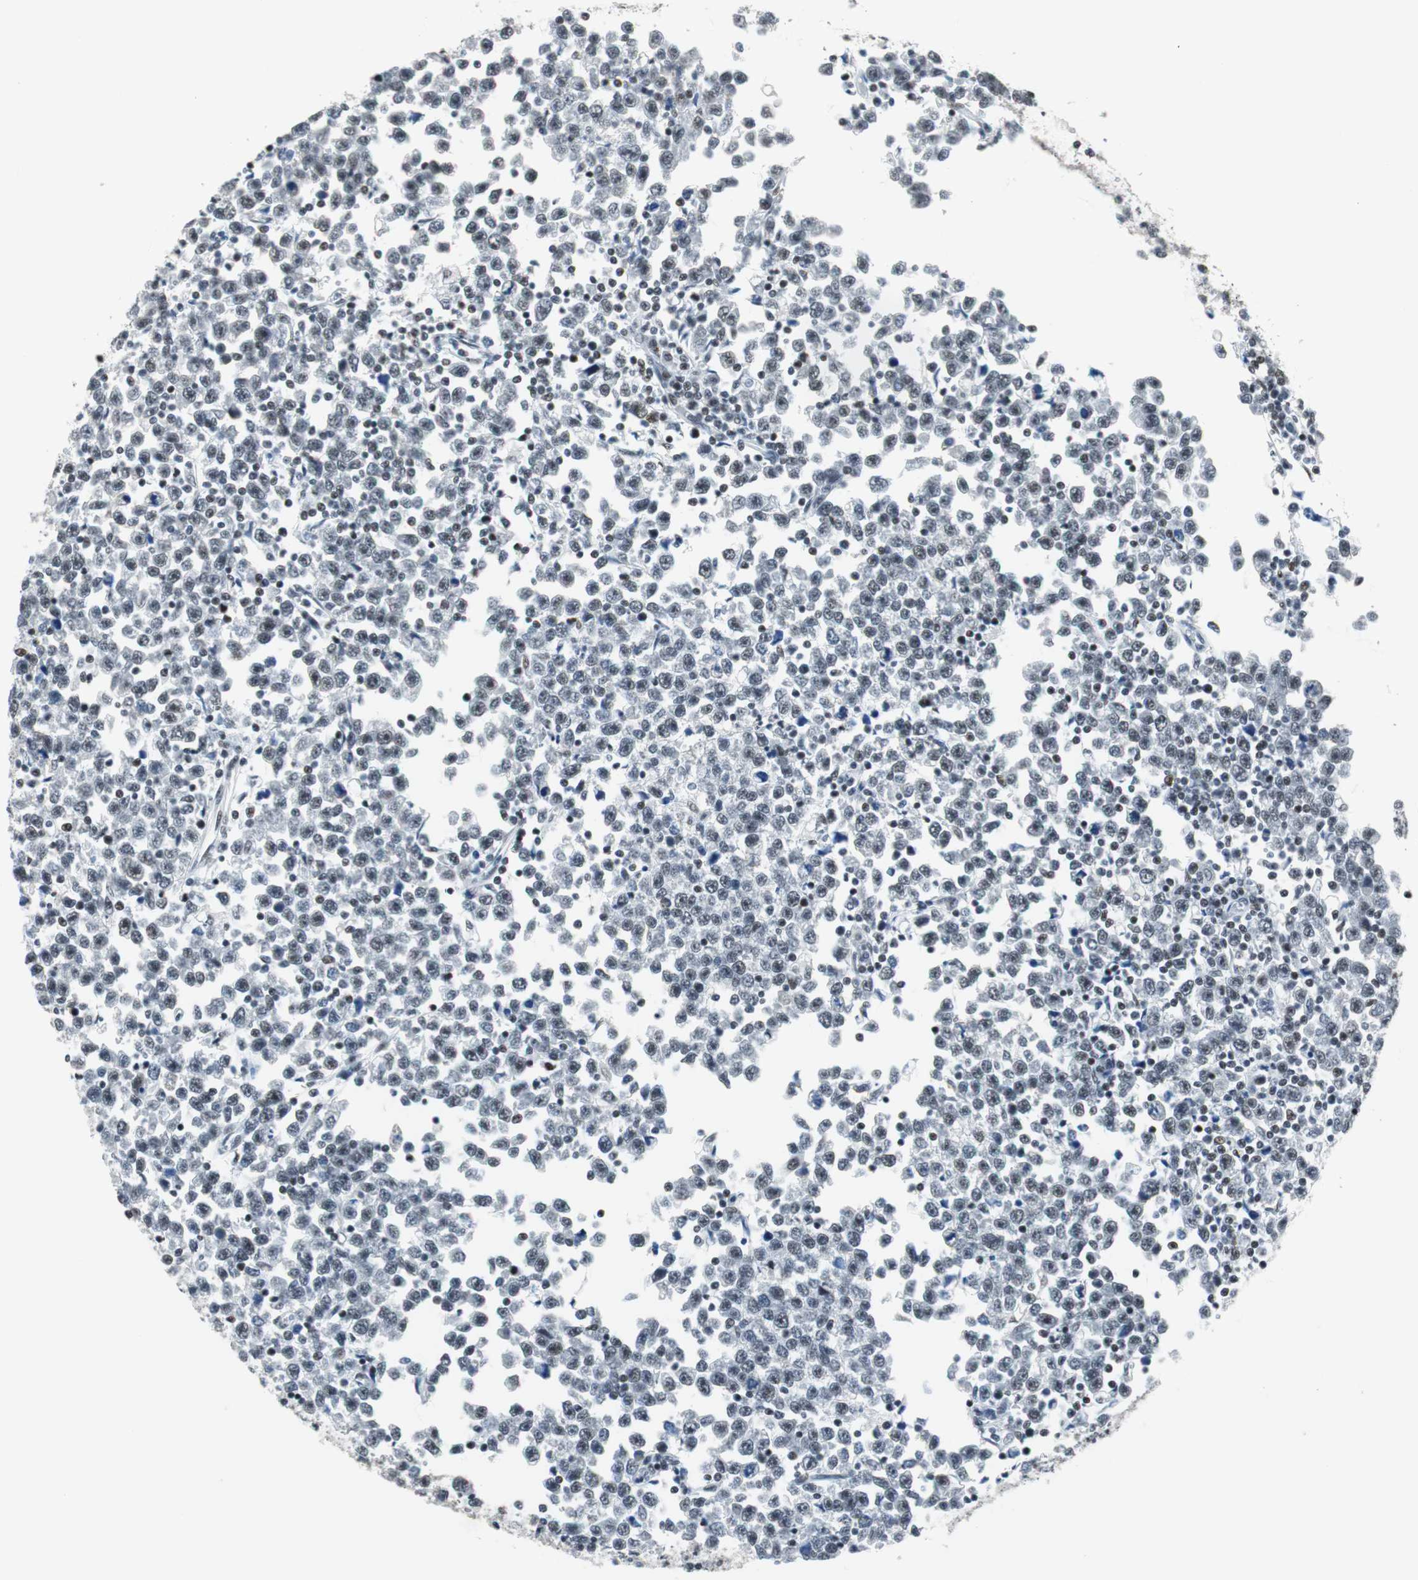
{"staining": {"intensity": "weak", "quantity": "<25%", "location": "nuclear"}, "tissue": "testis cancer", "cell_type": "Tumor cells", "image_type": "cancer", "snomed": [{"axis": "morphology", "description": "Seminoma, NOS"}, {"axis": "topography", "description": "Testis"}], "caption": "IHC of human testis cancer (seminoma) displays no expression in tumor cells. (Immunohistochemistry, brightfield microscopy, high magnification).", "gene": "HDAC3", "patient": {"sex": "male", "age": 43}}